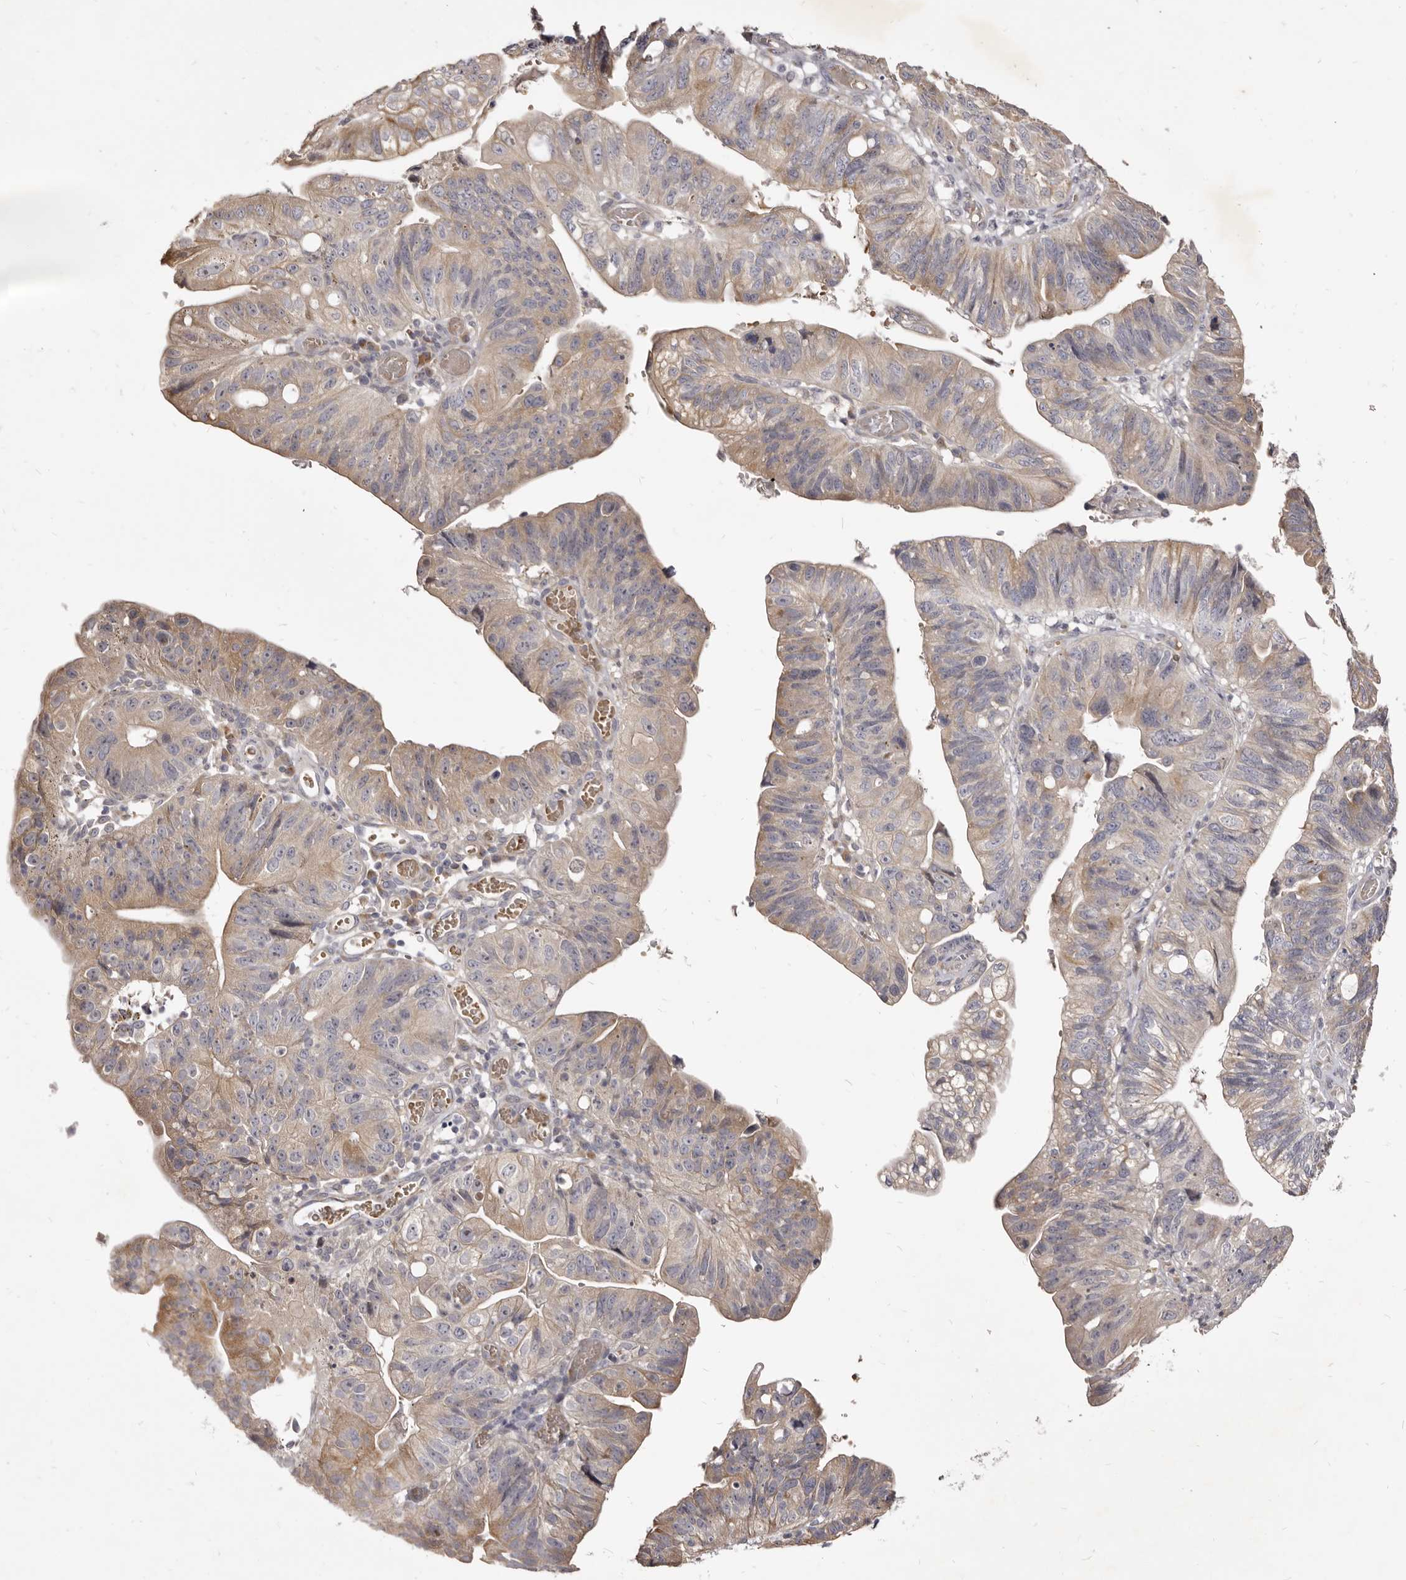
{"staining": {"intensity": "weak", "quantity": "25%-75%", "location": "cytoplasmic/membranous"}, "tissue": "stomach cancer", "cell_type": "Tumor cells", "image_type": "cancer", "snomed": [{"axis": "morphology", "description": "Adenocarcinoma, NOS"}, {"axis": "topography", "description": "Stomach"}], "caption": "DAB (3,3'-diaminobenzidine) immunohistochemical staining of stomach adenocarcinoma reveals weak cytoplasmic/membranous protein positivity in approximately 25%-75% of tumor cells.", "gene": "KIF2B", "patient": {"sex": "male", "age": 59}}